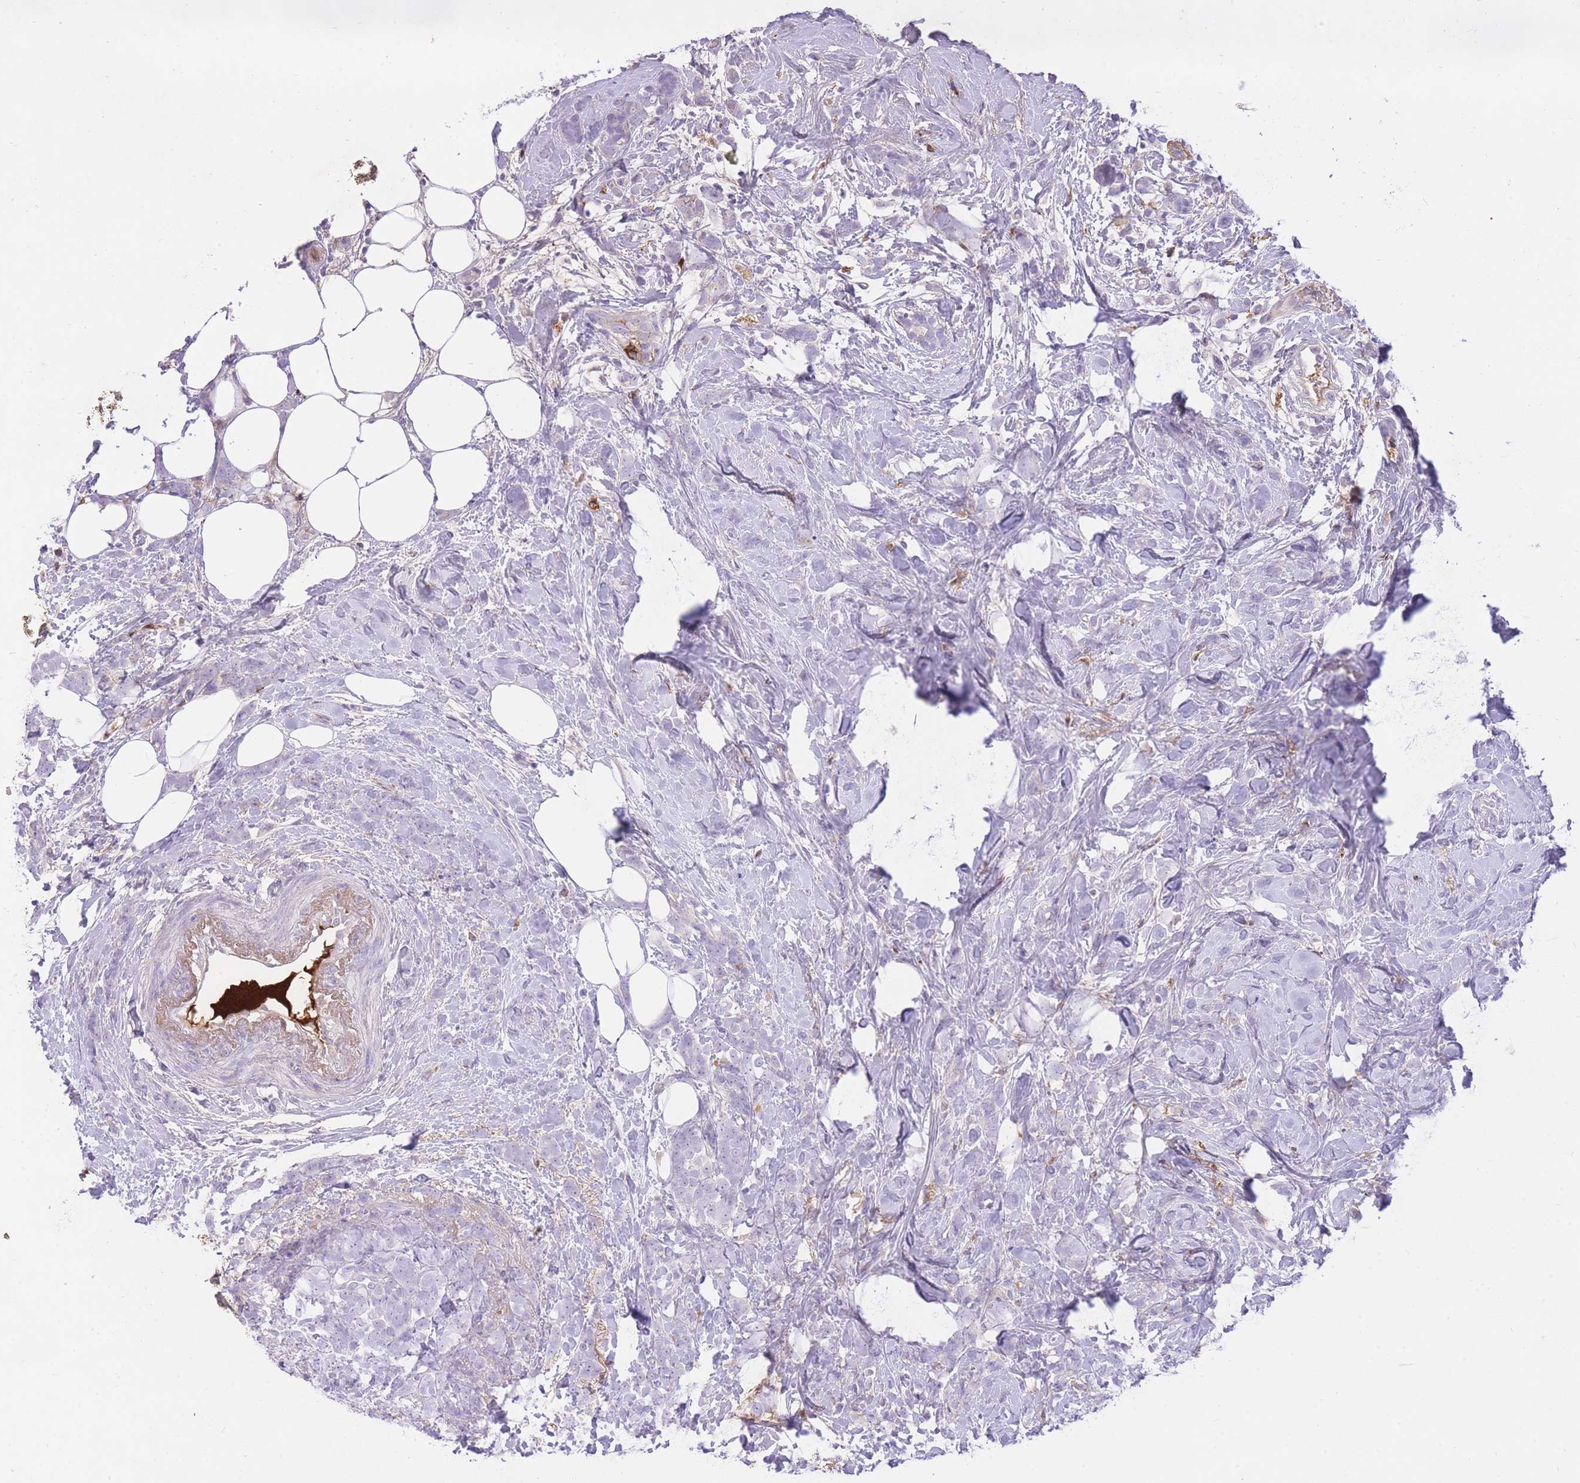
{"staining": {"intensity": "negative", "quantity": "none", "location": "none"}, "tissue": "breast cancer", "cell_type": "Tumor cells", "image_type": "cancer", "snomed": [{"axis": "morphology", "description": "Lobular carcinoma"}, {"axis": "topography", "description": "Breast"}], "caption": "An immunohistochemistry micrograph of breast cancer is shown. There is no staining in tumor cells of breast cancer.", "gene": "HRG", "patient": {"sex": "female", "age": 58}}